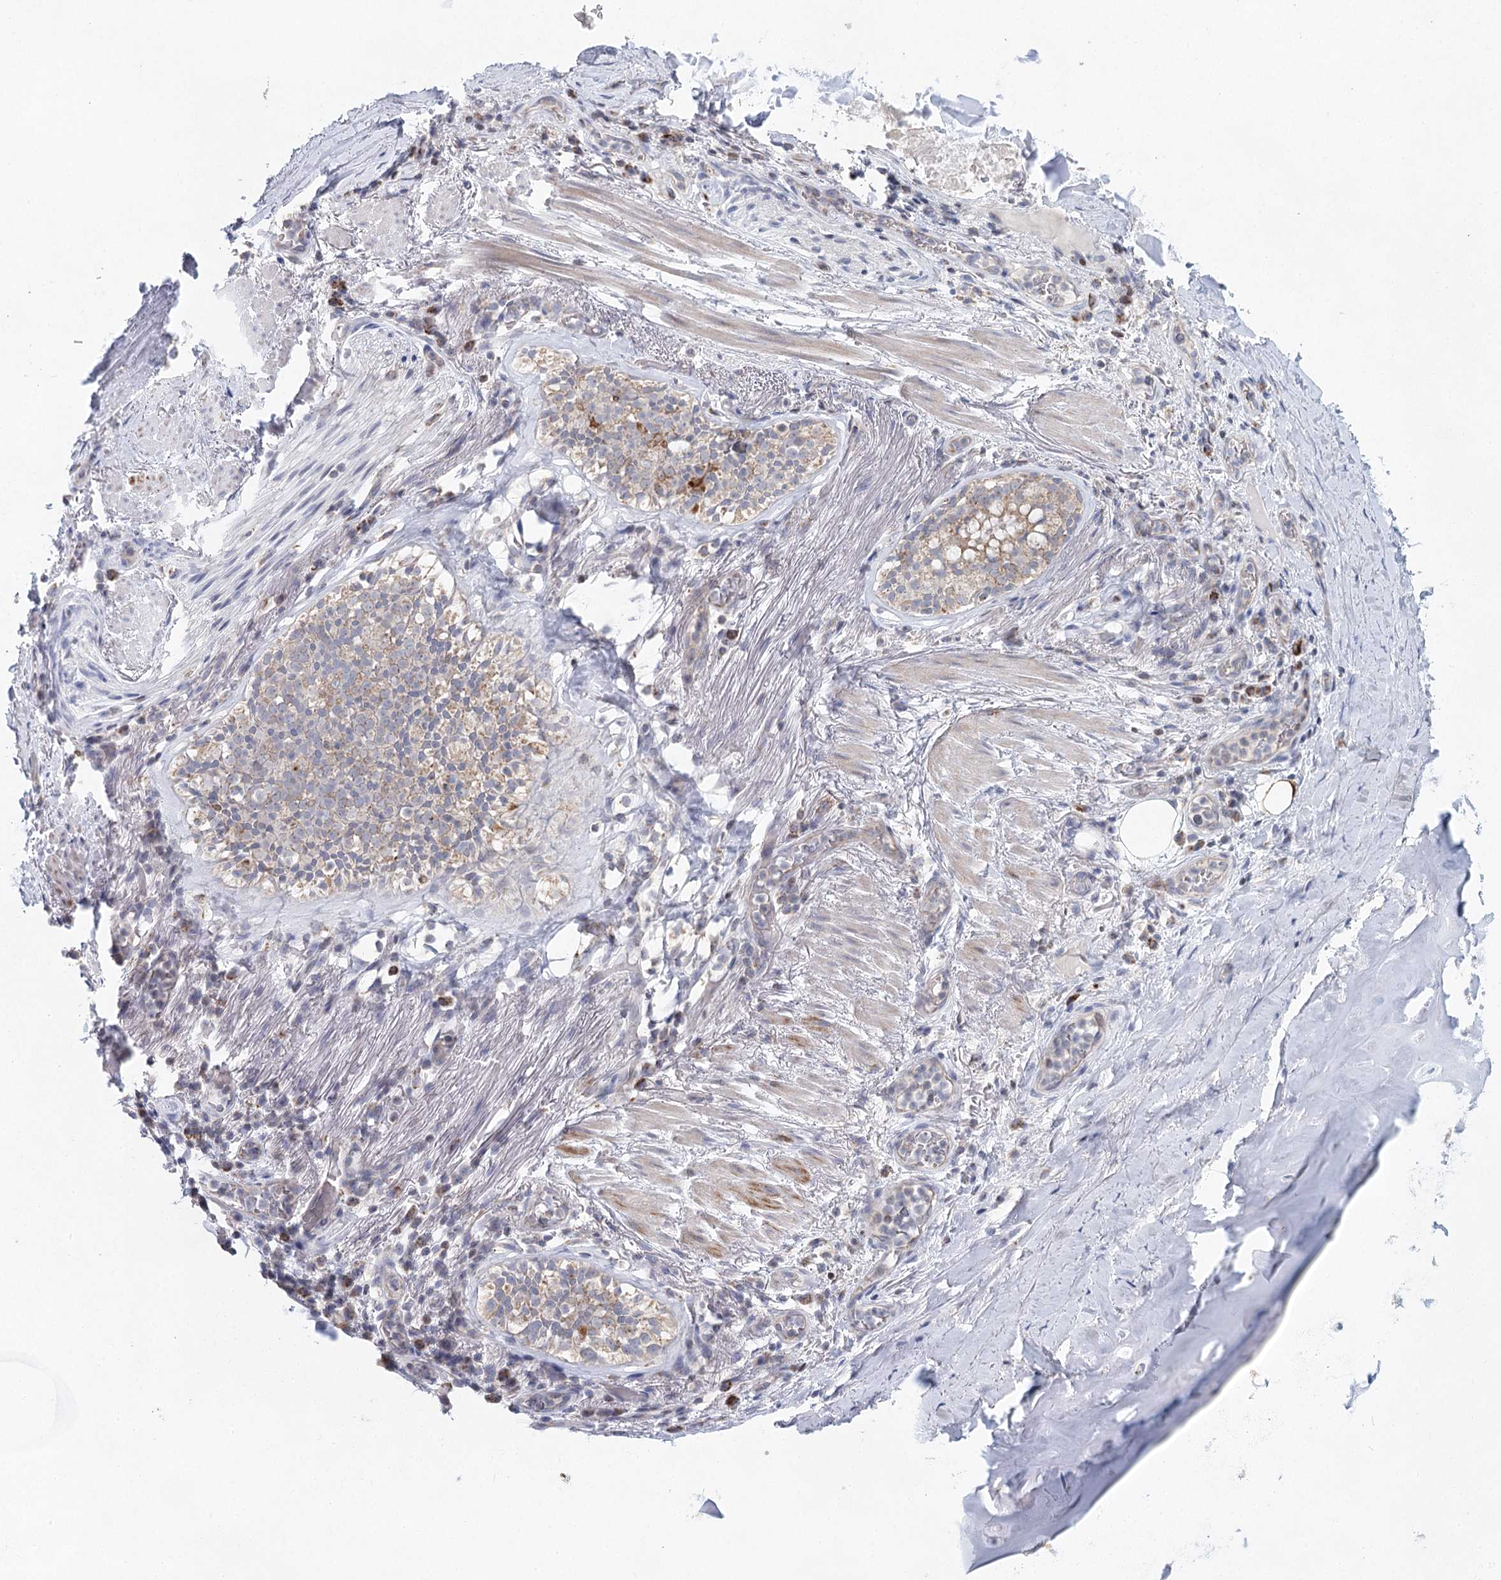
{"staining": {"intensity": "negative", "quantity": "none", "location": "none"}, "tissue": "adipose tissue", "cell_type": "Adipocytes", "image_type": "normal", "snomed": [{"axis": "morphology", "description": "Normal tissue, NOS"}, {"axis": "topography", "description": "Lymph node"}, {"axis": "topography", "description": "Cartilage tissue"}, {"axis": "topography", "description": "Bronchus"}], "caption": "Immunohistochemistry (IHC) of normal human adipose tissue demonstrates no staining in adipocytes.", "gene": "XPO6", "patient": {"sex": "male", "age": 63}}